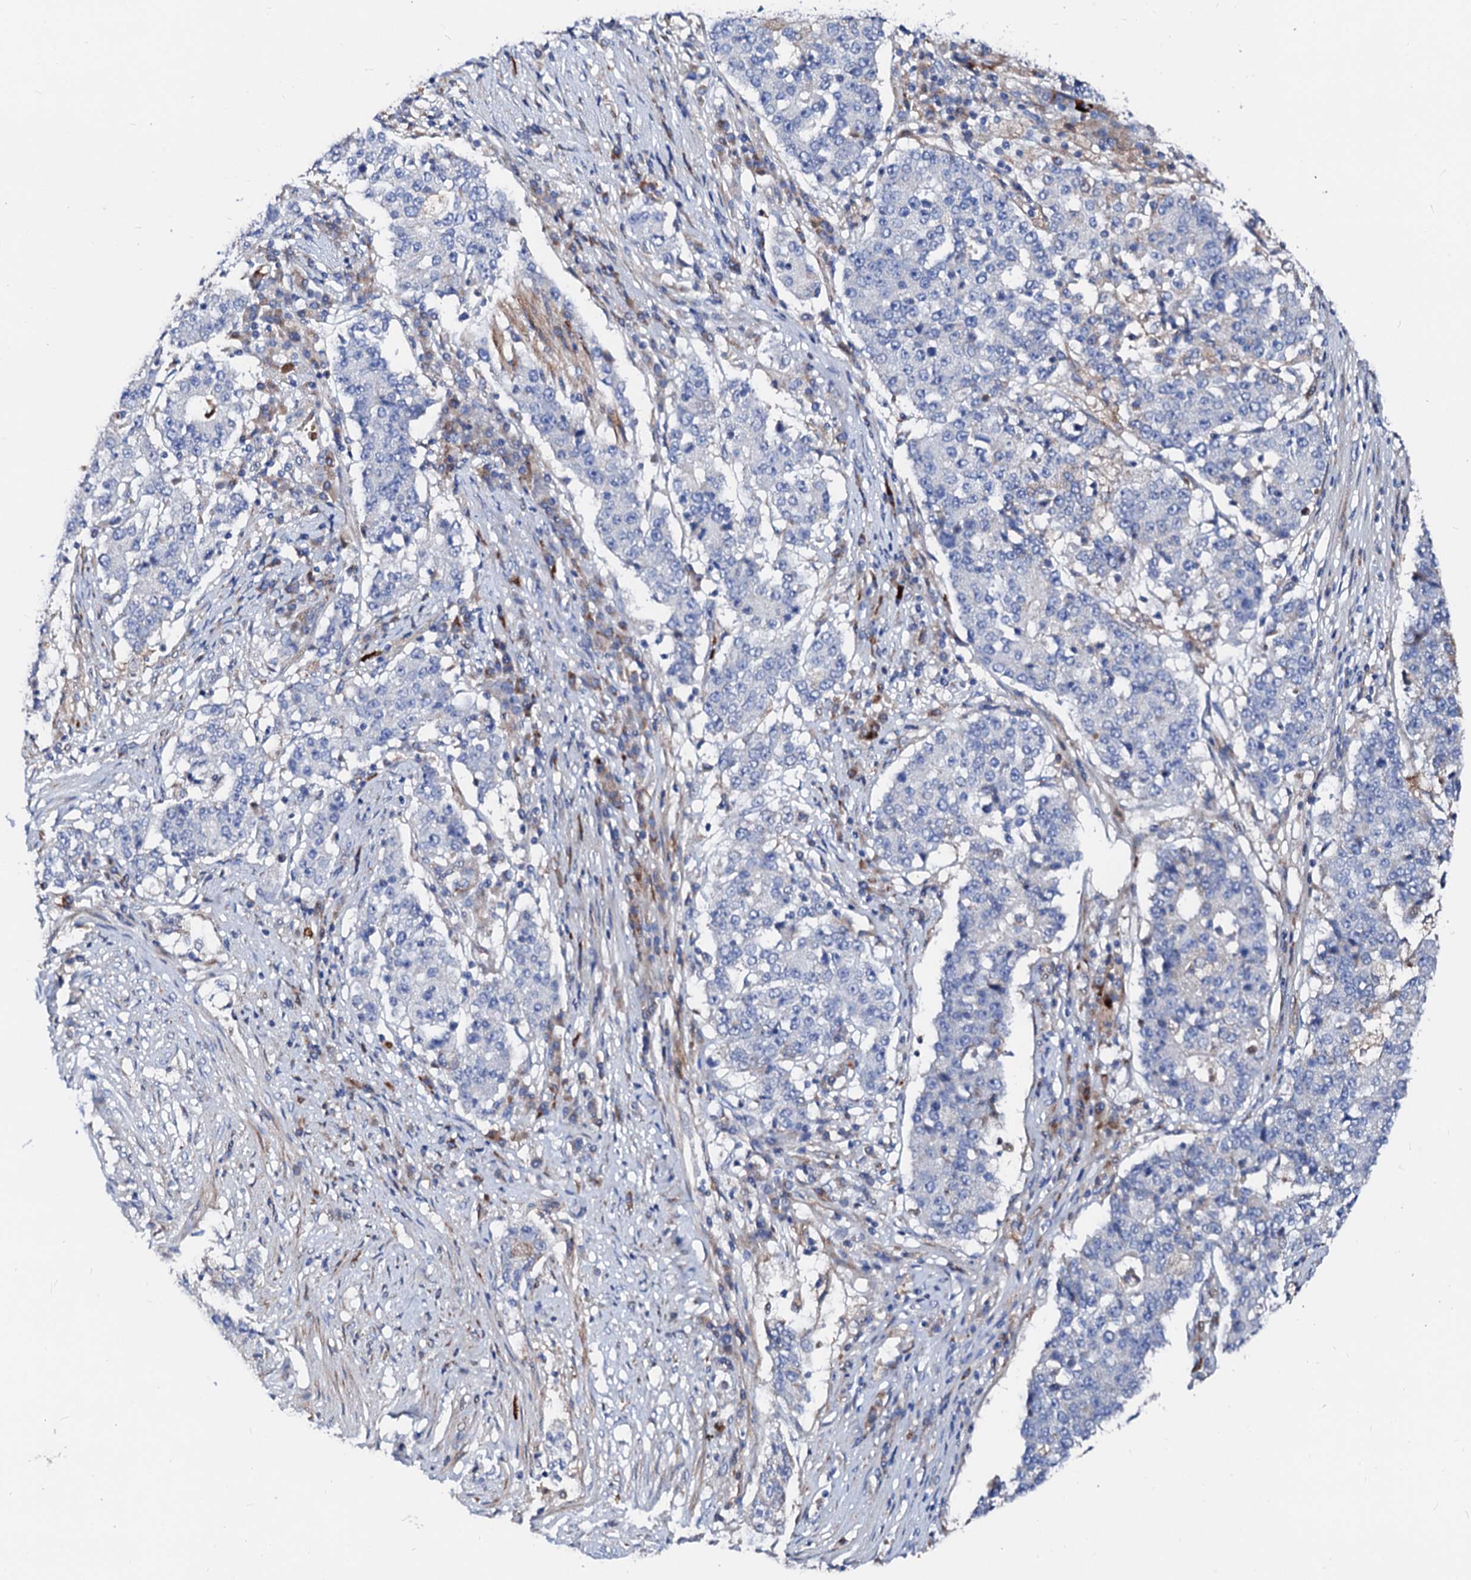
{"staining": {"intensity": "negative", "quantity": "none", "location": "none"}, "tissue": "stomach cancer", "cell_type": "Tumor cells", "image_type": "cancer", "snomed": [{"axis": "morphology", "description": "Adenocarcinoma, NOS"}, {"axis": "topography", "description": "Stomach"}], "caption": "The image shows no staining of tumor cells in stomach cancer.", "gene": "SLC10A7", "patient": {"sex": "male", "age": 59}}